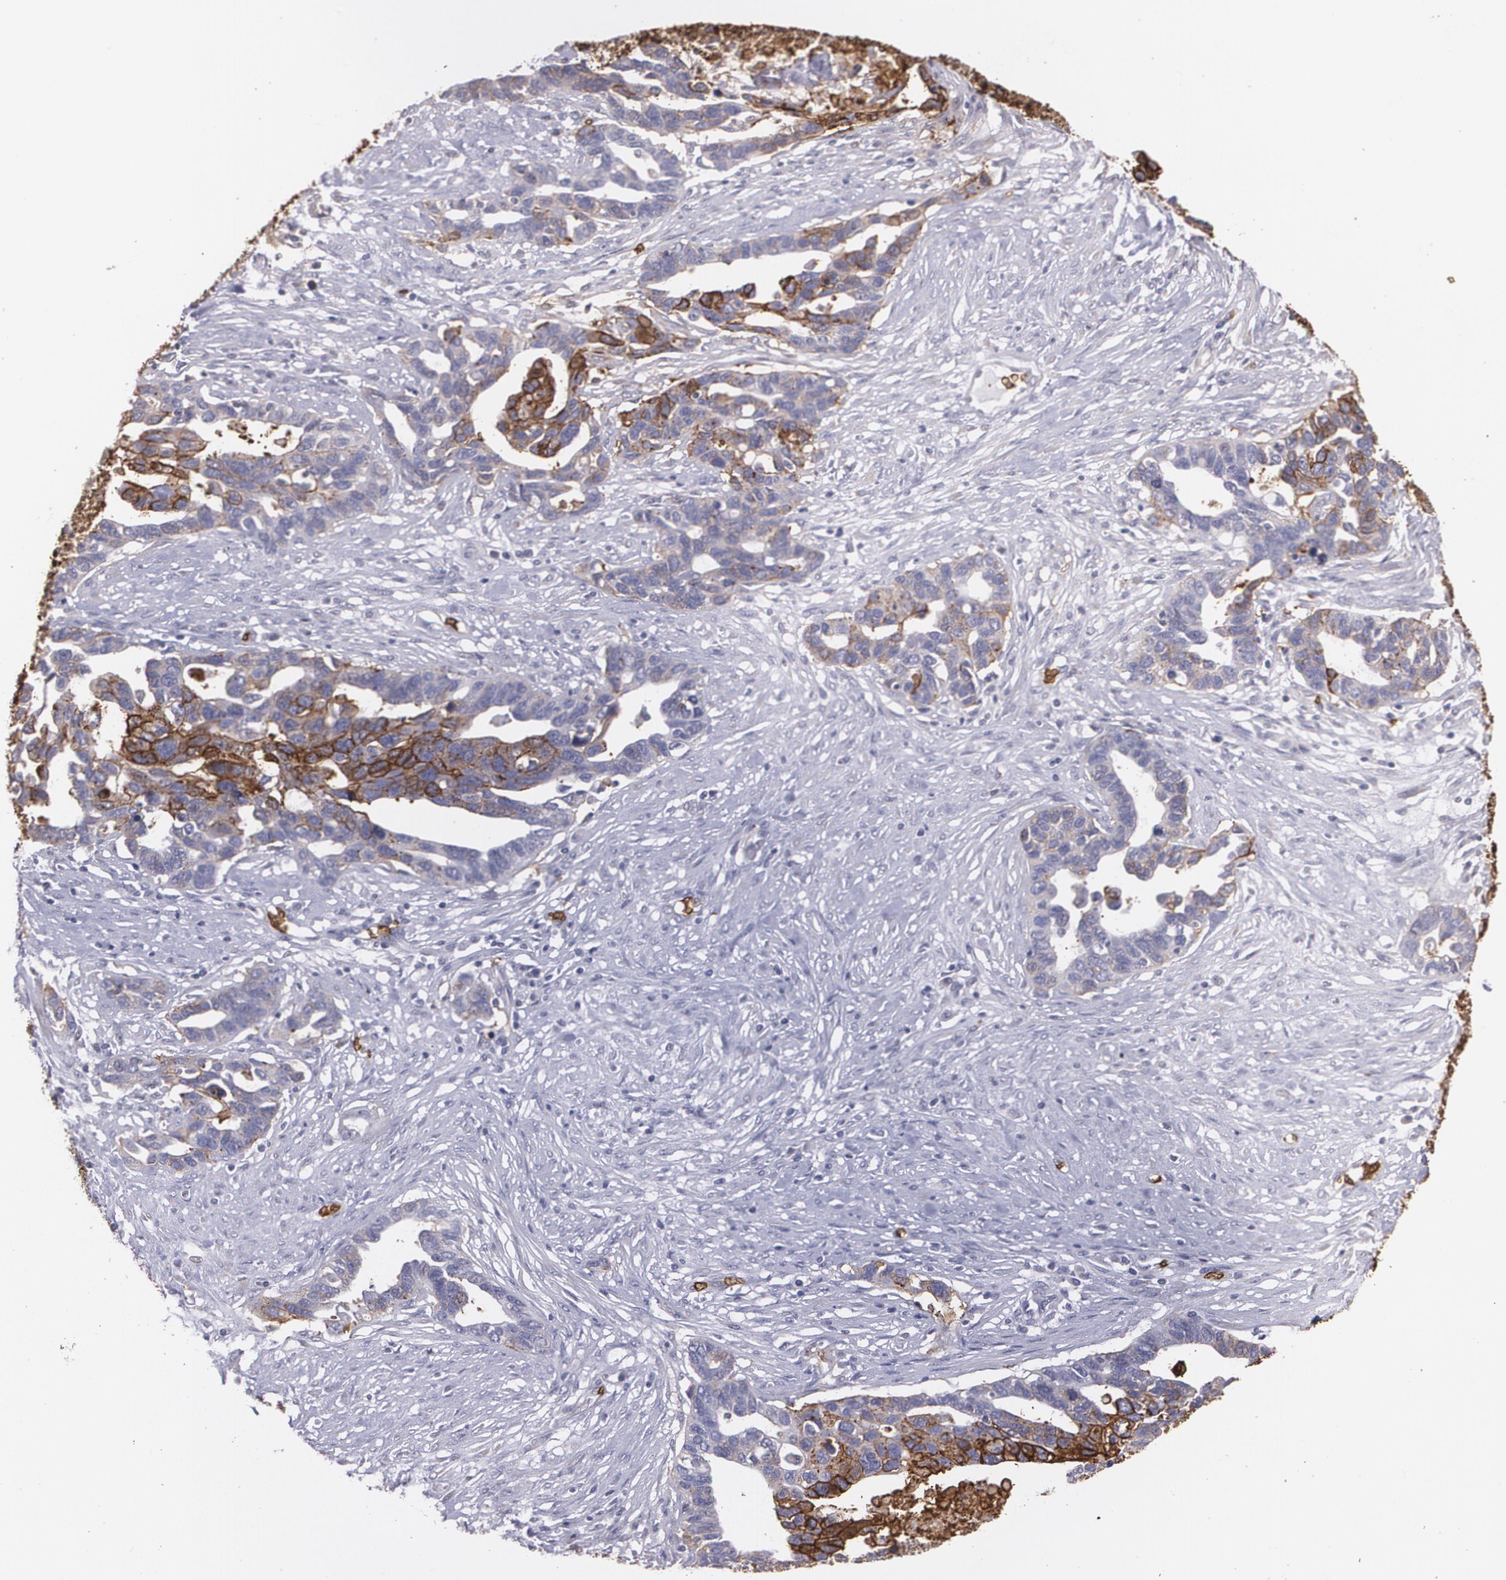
{"staining": {"intensity": "strong", "quantity": "25%-75%", "location": "cytoplasmic/membranous"}, "tissue": "ovarian cancer", "cell_type": "Tumor cells", "image_type": "cancer", "snomed": [{"axis": "morphology", "description": "Cystadenocarcinoma, serous, NOS"}, {"axis": "topography", "description": "Ovary"}], "caption": "Immunohistochemistry (IHC) (DAB) staining of ovarian cancer shows strong cytoplasmic/membranous protein positivity in approximately 25%-75% of tumor cells.", "gene": "SLC2A1", "patient": {"sex": "female", "age": 54}}